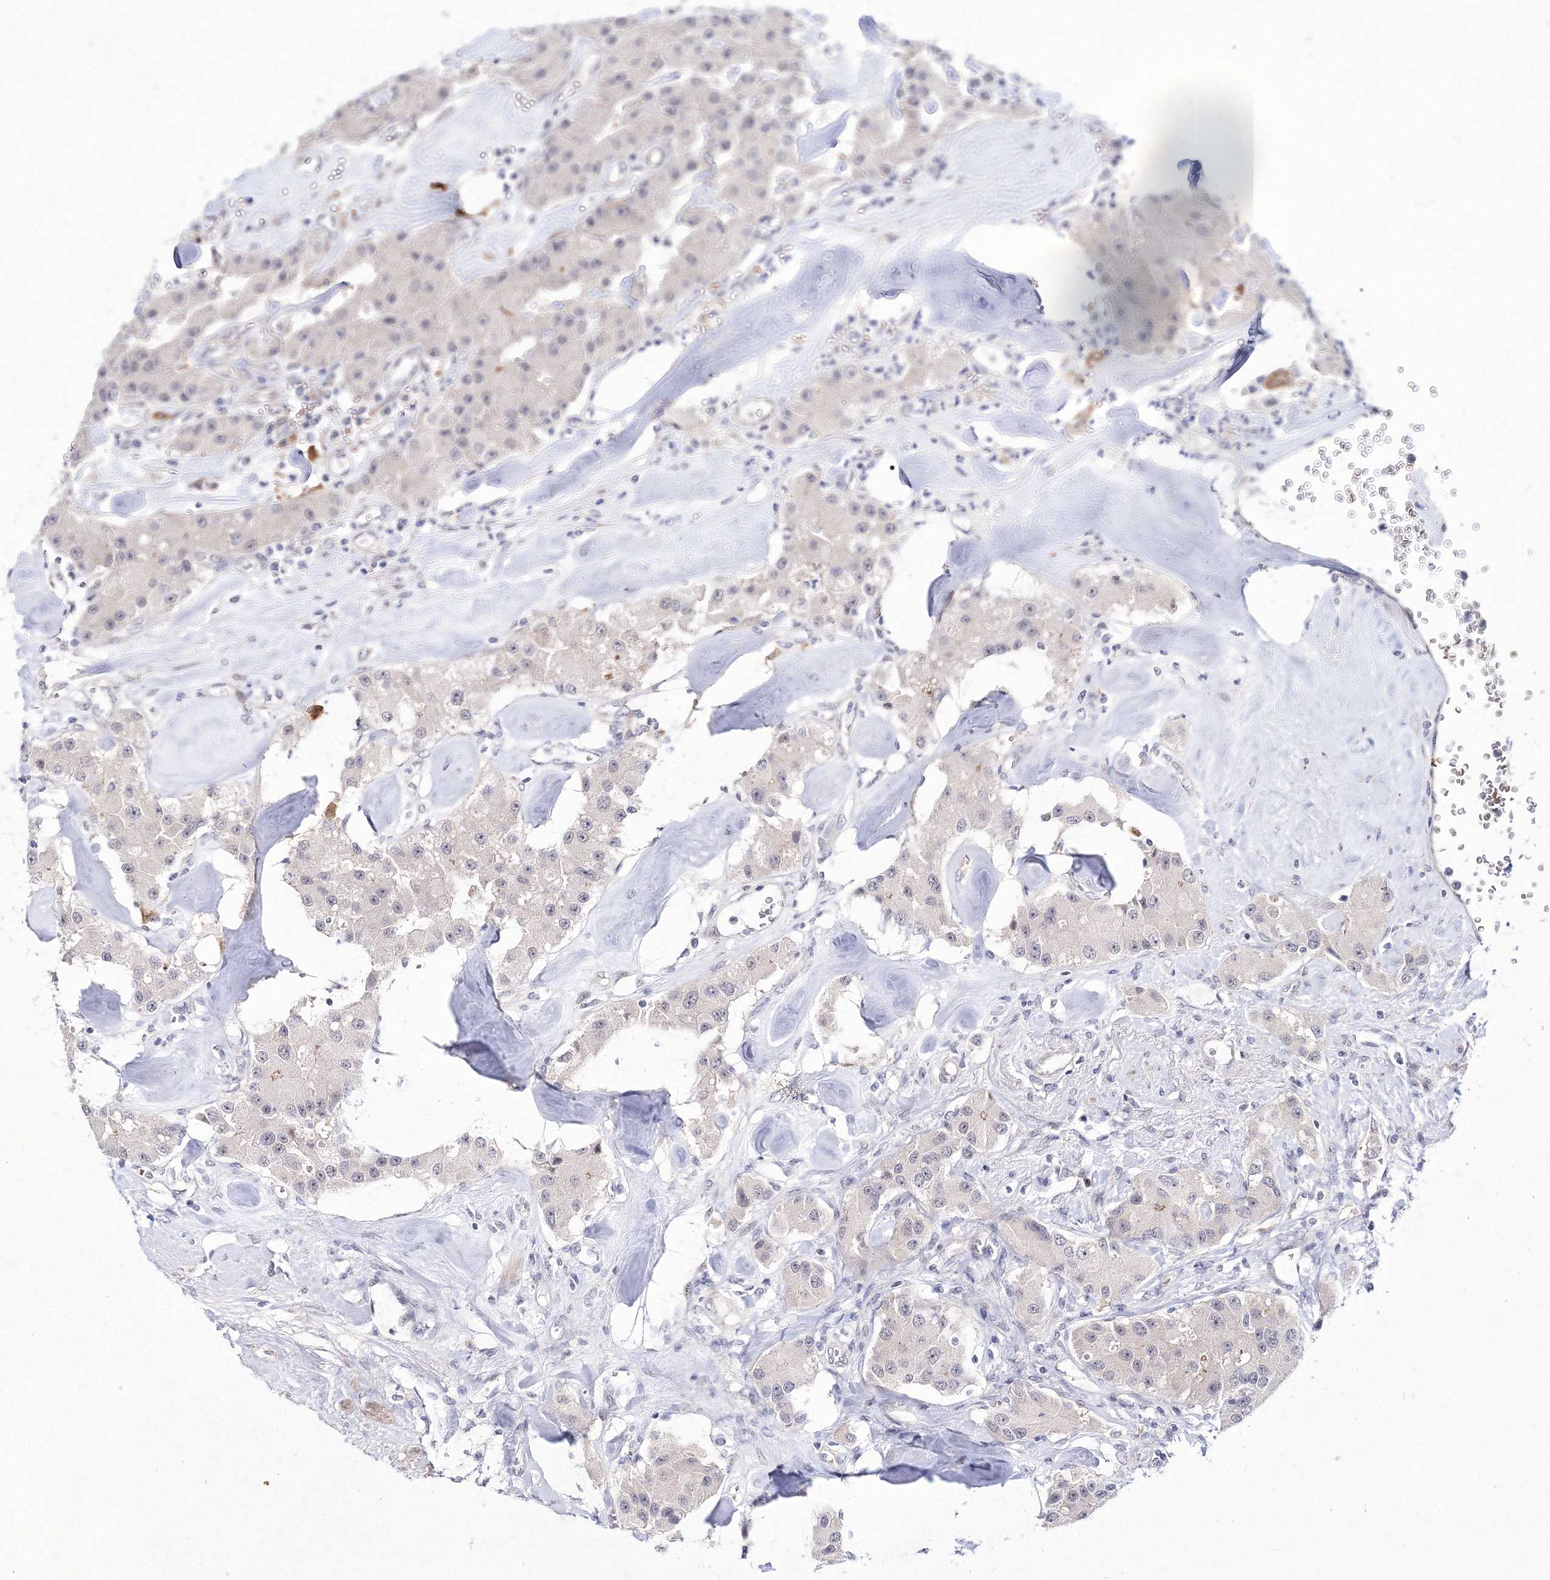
{"staining": {"intensity": "negative", "quantity": "none", "location": "none"}, "tissue": "carcinoid", "cell_type": "Tumor cells", "image_type": "cancer", "snomed": [{"axis": "morphology", "description": "Carcinoid, malignant, NOS"}, {"axis": "topography", "description": "Pancreas"}], "caption": "Immunohistochemistry (IHC) image of neoplastic tissue: carcinoid (malignant) stained with DAB shows no significant protein staining in tumor cells.", "gene": "C11orf52", "patient": {"sex": "male", "age": 41}}